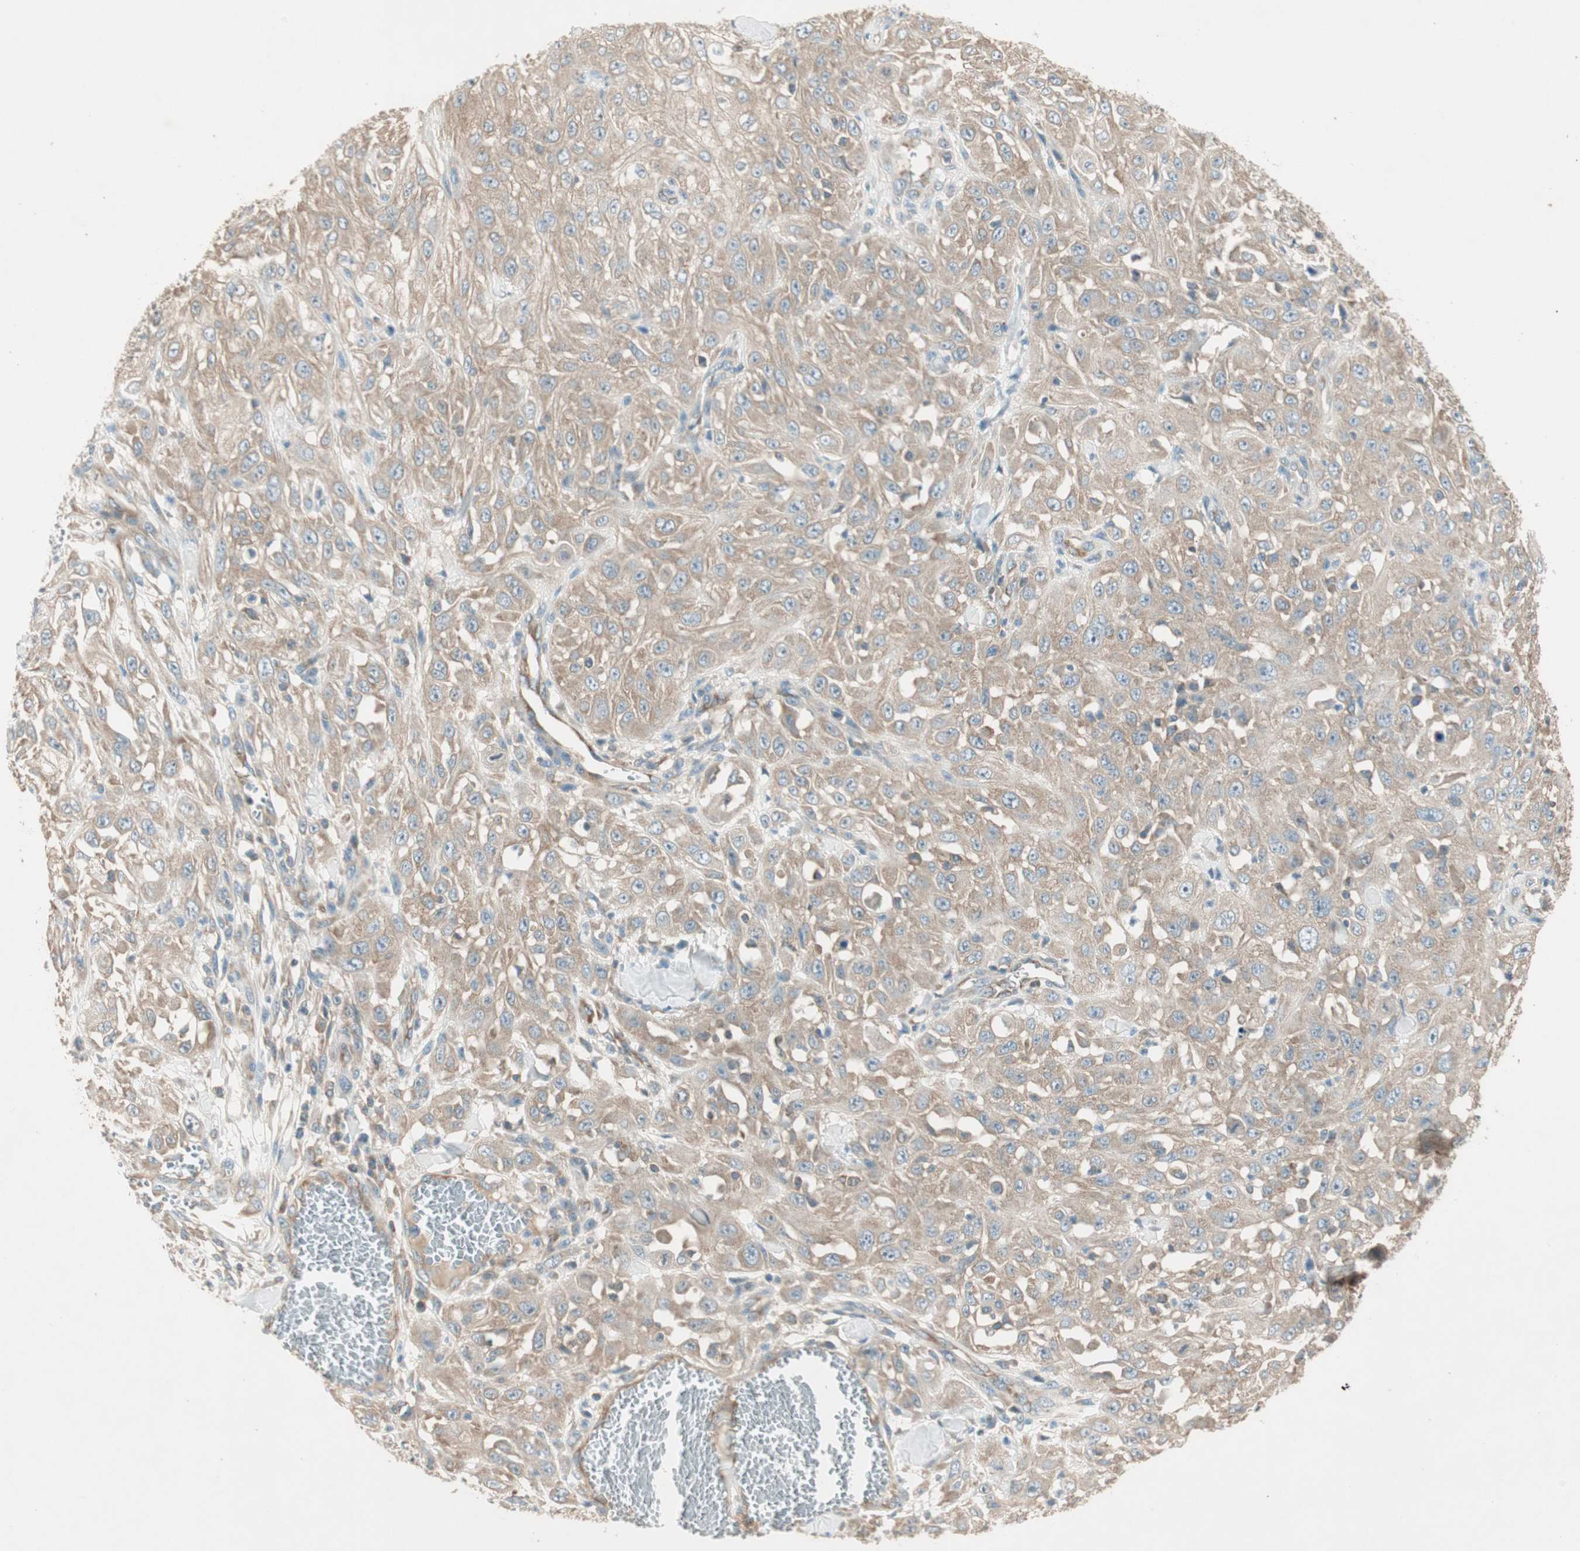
{"staining": {"intensity": "moderate", "quantity": ">75%", "location": "cytoplasmic/membranous"}, "tissue": "skin cancer", "cell_type": "Tumor cells", "image_type": "cancer", "snomed": [{"axis": "morphology", "description": "Squamous cell carcinoma, NOS"}, {"axis": "morphology", "description": "Squamous cell carcinoma, metastatic, NOS"}, {"axis": "topography", "description": "Skin"}, {"axis": "topography", "description": "Lymph node"}], "caption": "Immunohistochemical staining of human skin metastatic squamous cell carcinoma demonstrates moderate cytoplasmic/membranous protein expression in about >75% of tumor cells. (DAB IHC, brown staining for protein, blue staining for nuclei).", "gene": "CC2D1A", "patient": {"sex": "male", "age": 75}}